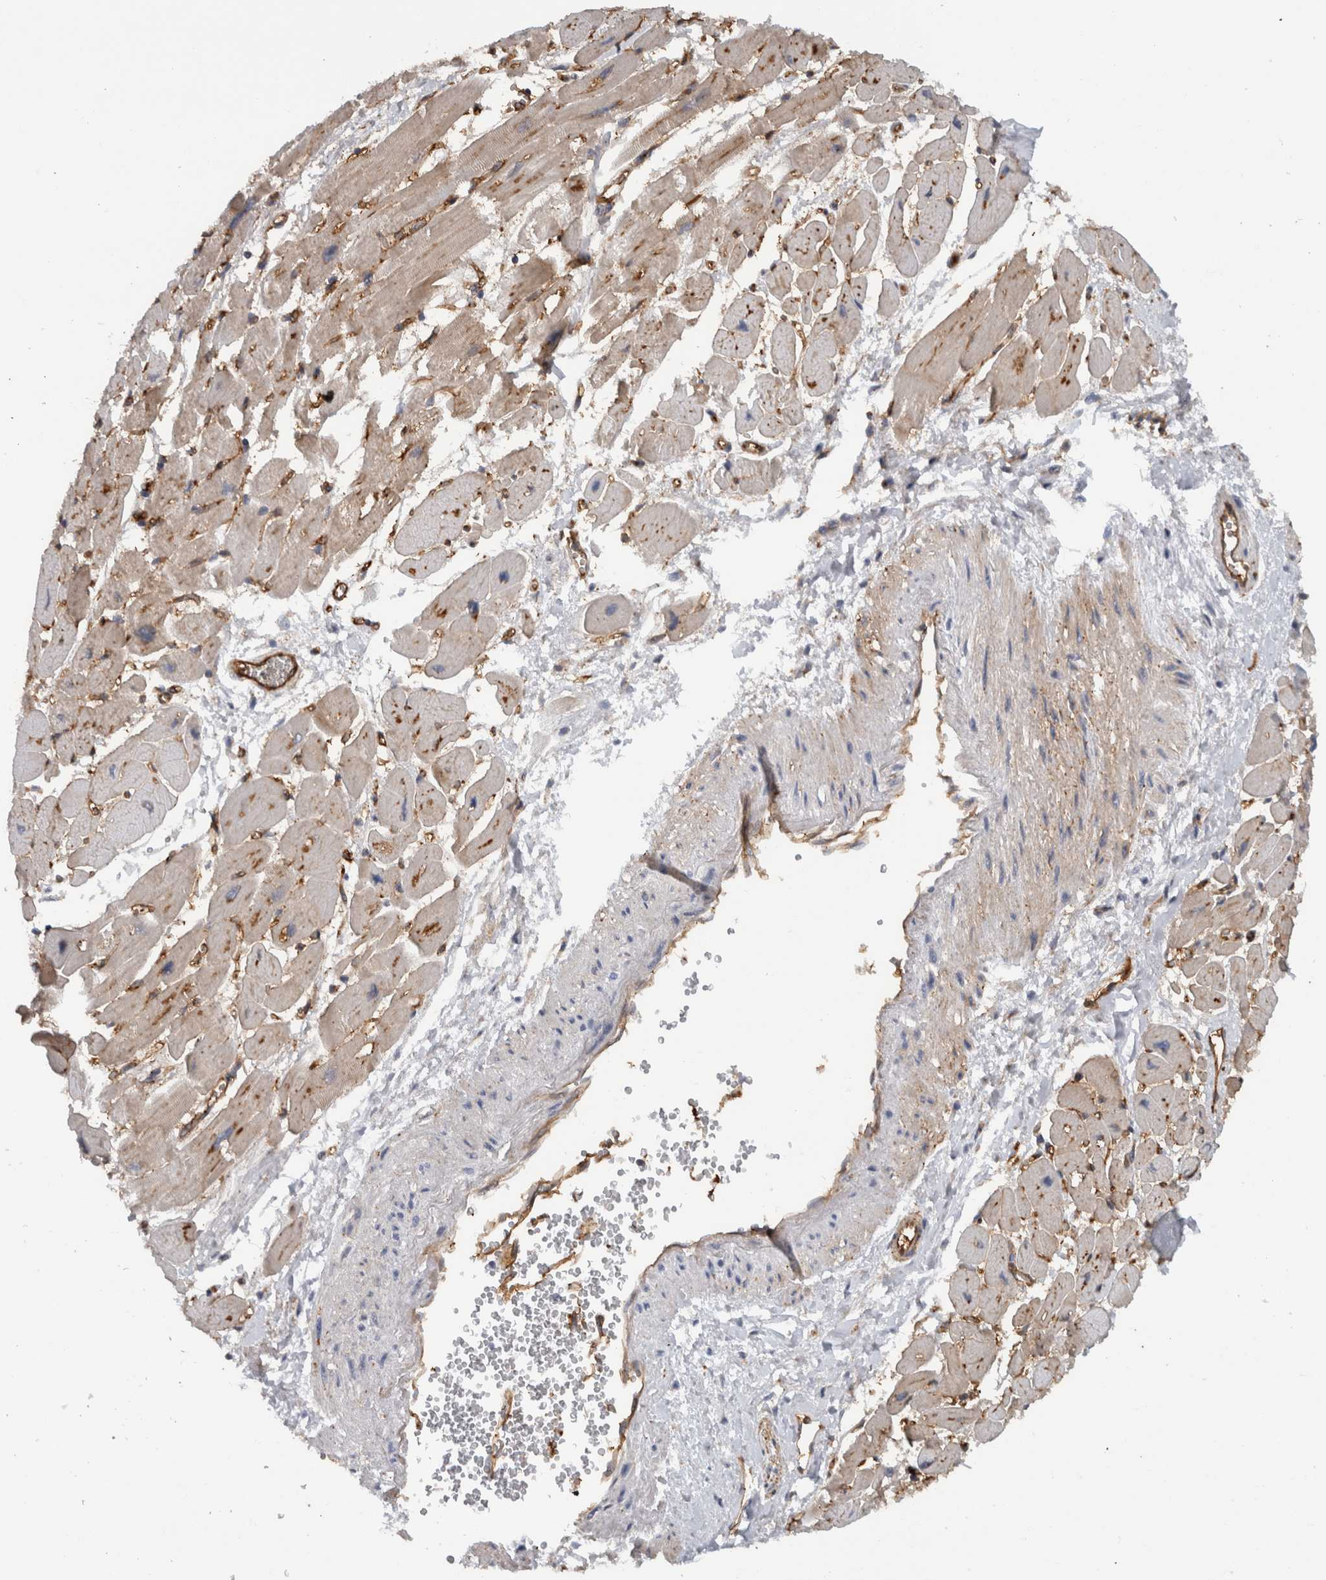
{"staining": {"intensity": "moderate", "quantity": ">75%", "location": "cytoplasmic/membranous"}, "tissue": "heart muscle", "cell_type": "Cardiomyocytes", "image_type": "normal", "snomed": [{"axis": "morphology", "description": "Normal tissue, NOS"}, {"axis": "topography", "description": "Heart"}], "caption": "This is a micrograph of immunohistochemistry (IHC) staining of normal heart muscle, which shows moderate expression in the cytoplasmic/membranous of cardiomyocytes.", "gene": "CD59", "patient": {"sex": "female", "age": 54}}